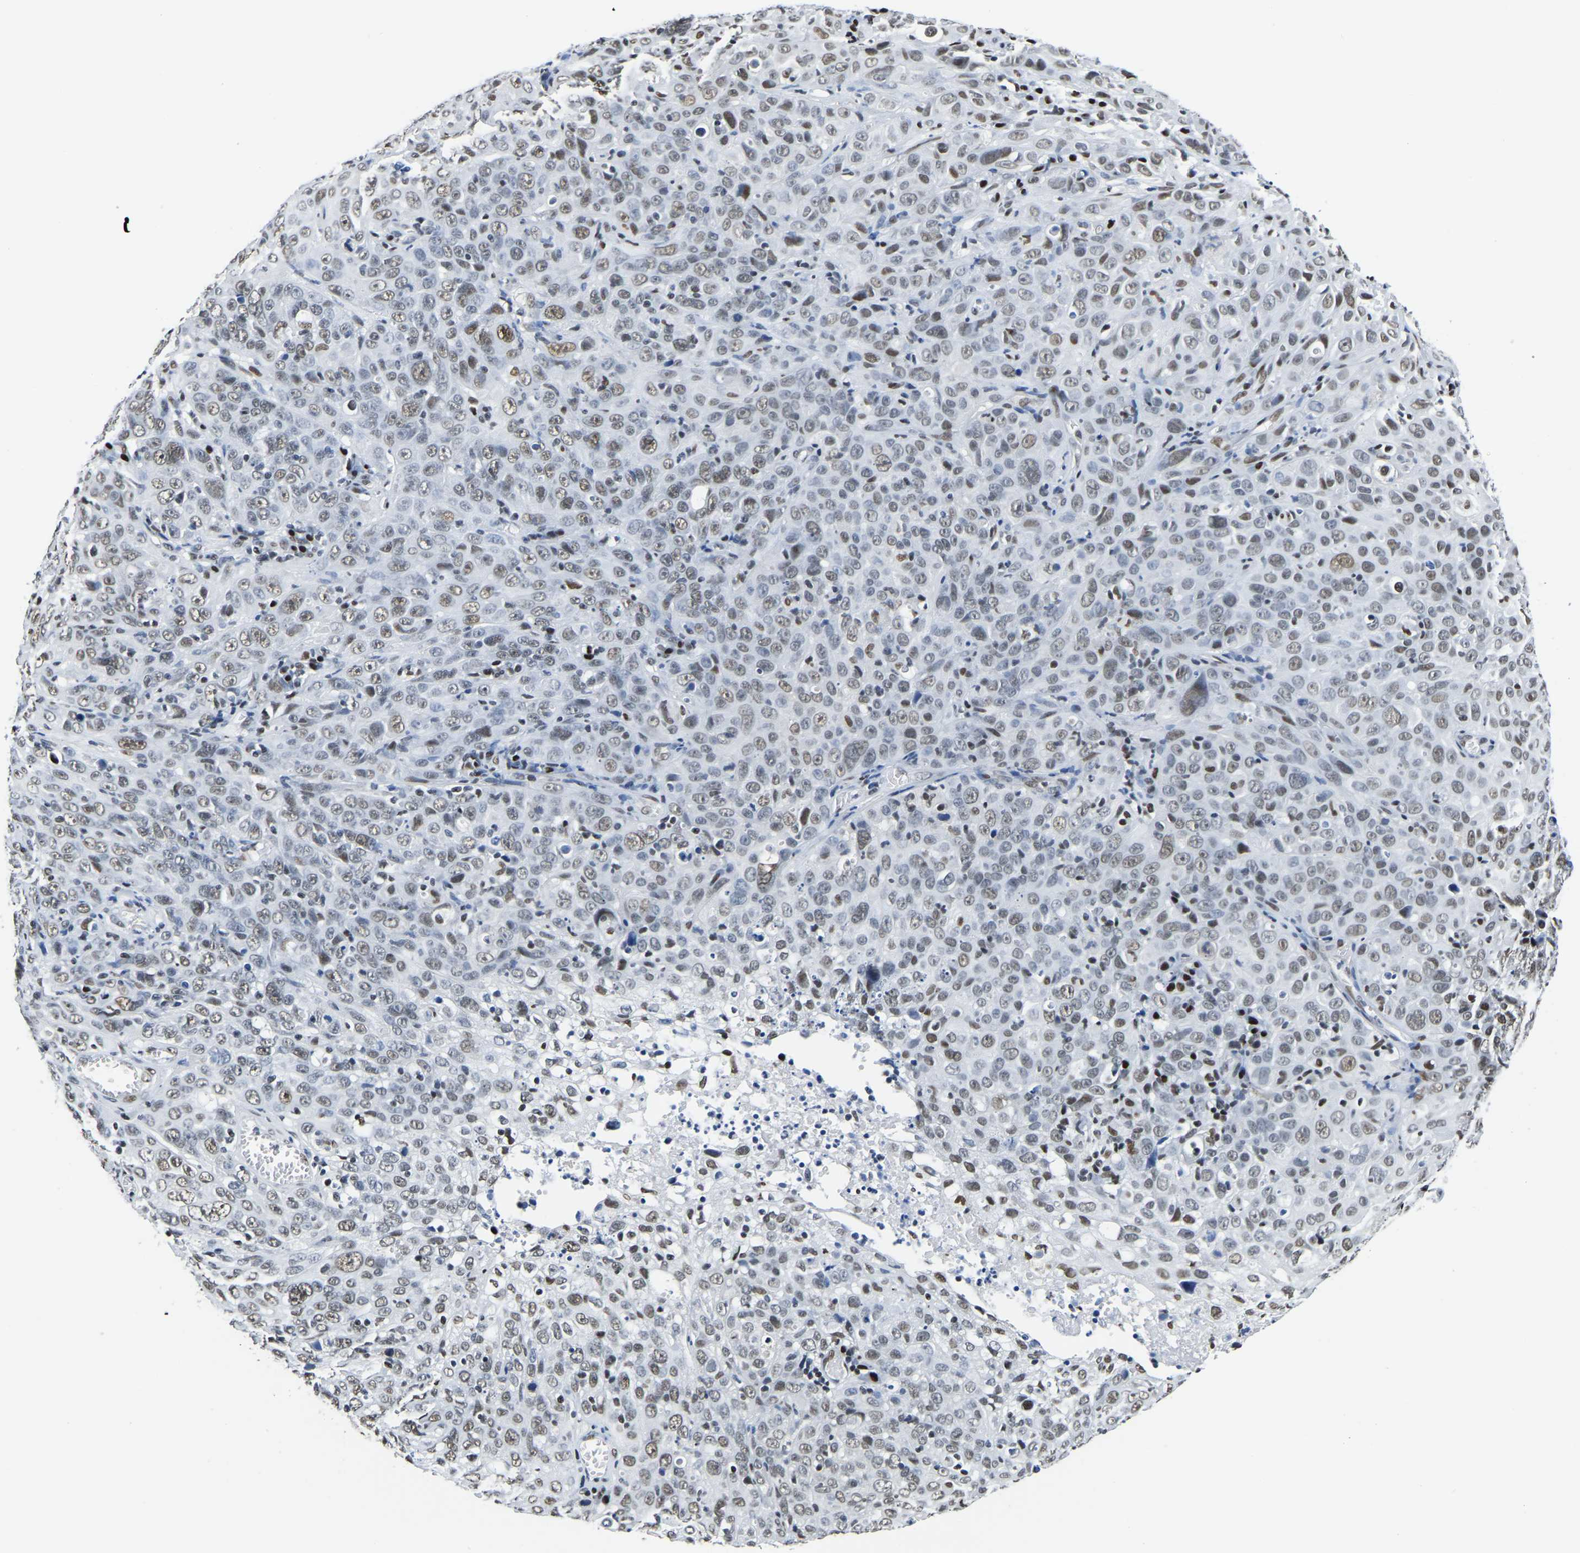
{"staining": {"intensity": "moderate", "quantity": "25%-75%", "location": "nuclear"}, "tissue": "cervical cancer", "cell_type": "Tumor cells", "image_type": "cancer", "snomed": [{"axis": "morphology", "description": "Squamous cell carcinoma, NOS"}, {"axis": "topography", "description": "Cervix"}], "caption": "Protein analysis of cervical cancer tissue demonstrates moderate nuclear staining in approximately 25%-75% of tumor cells.", "gene": "UBA1", "patient": {"sex": "female", "age": 46}}